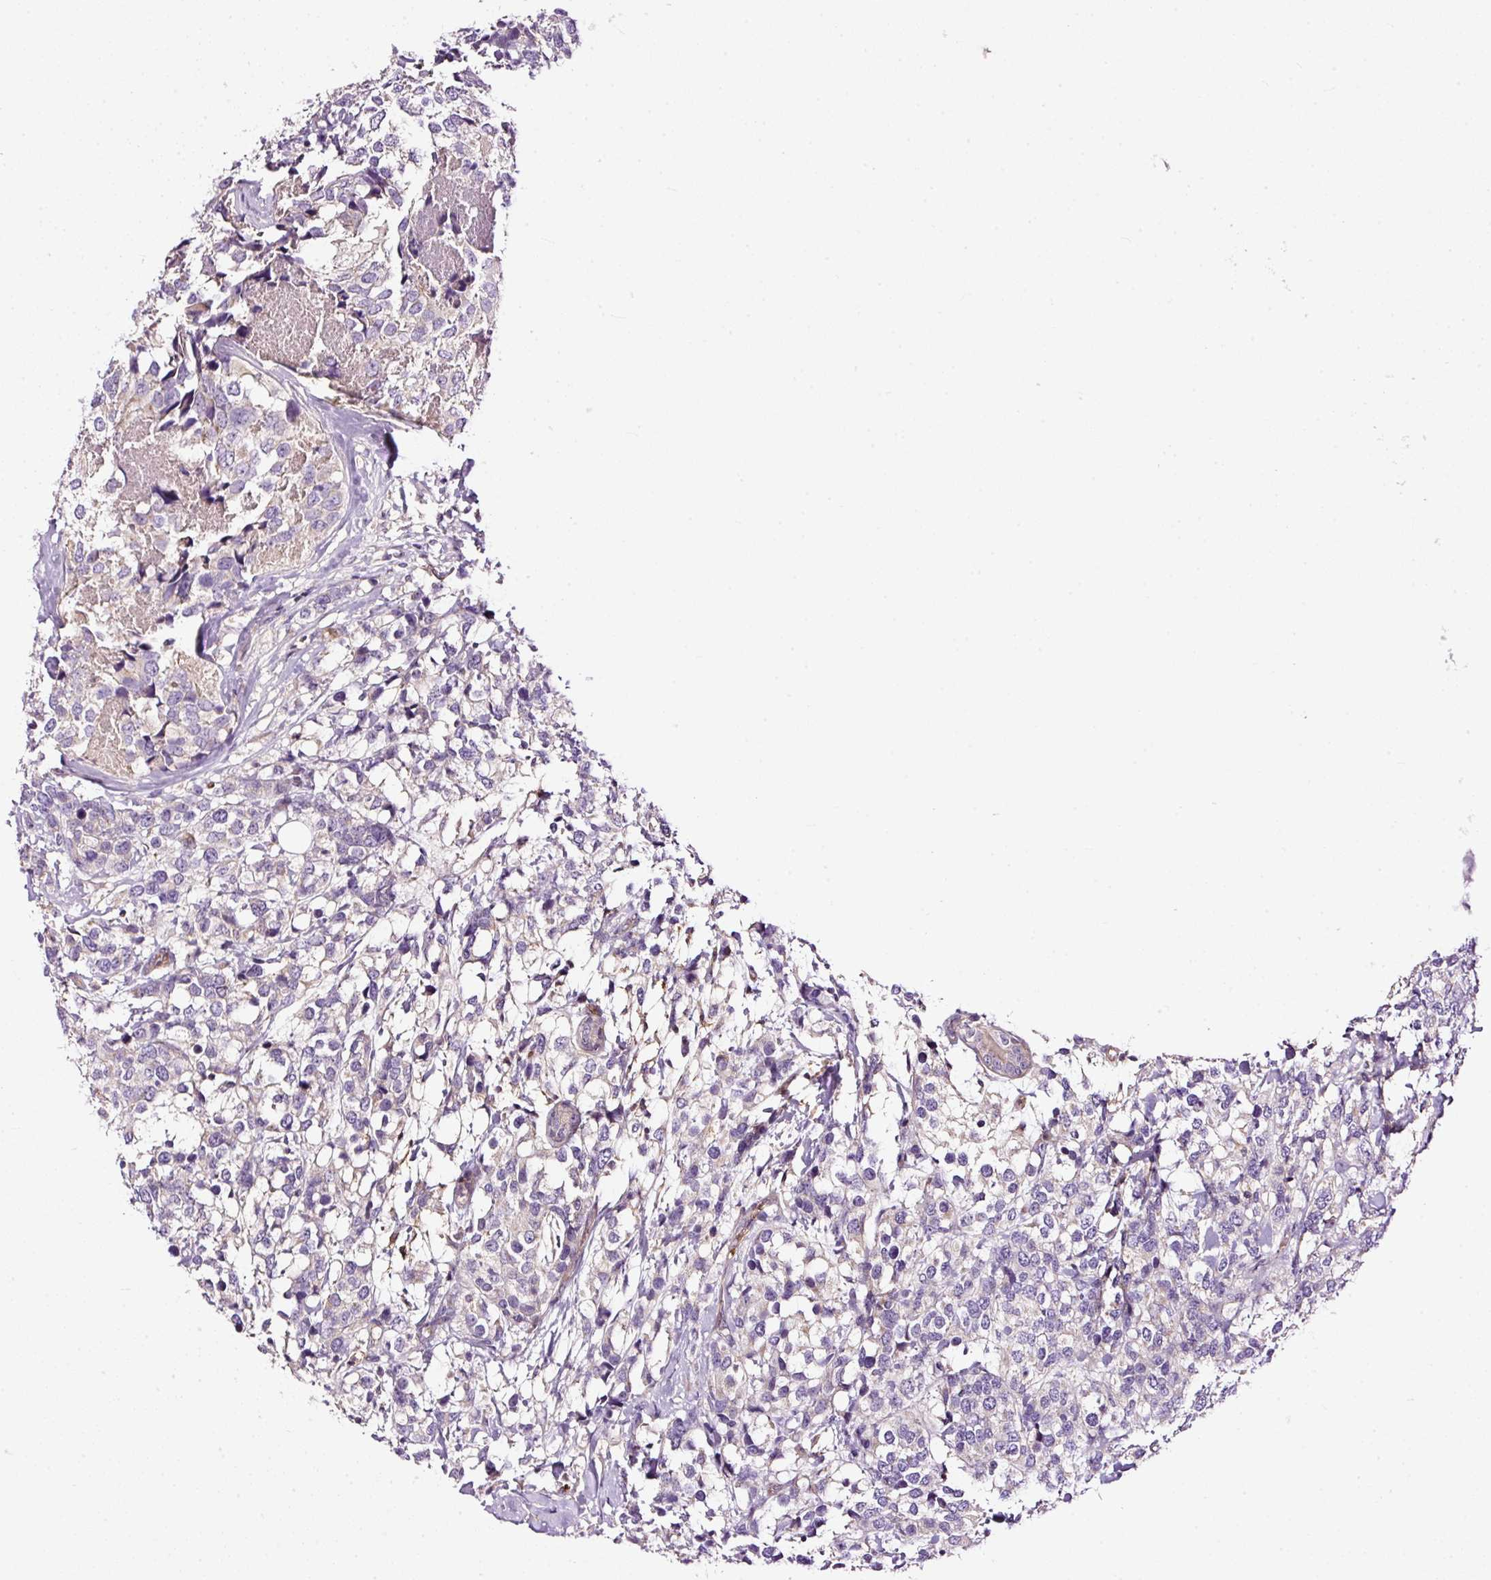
{"staining": {"intensity": "negative", "quantity": "none", "location": "none"}, "tissue": "breast cancer", "cell_type": "Tumor cells", "image_type": "cancer", "snomed": [{"axis": "morphology", "description": "Lobular carcinoma"}, {"axis": "topography", "description": "Breast"}], "caption": "This is an immunohistochemistry (IHC) photomicrograph of breast cancer. There is no staining in tumor cells.", "gene": "USHBP1", "patient": {"sex": "female", "age": 59}}